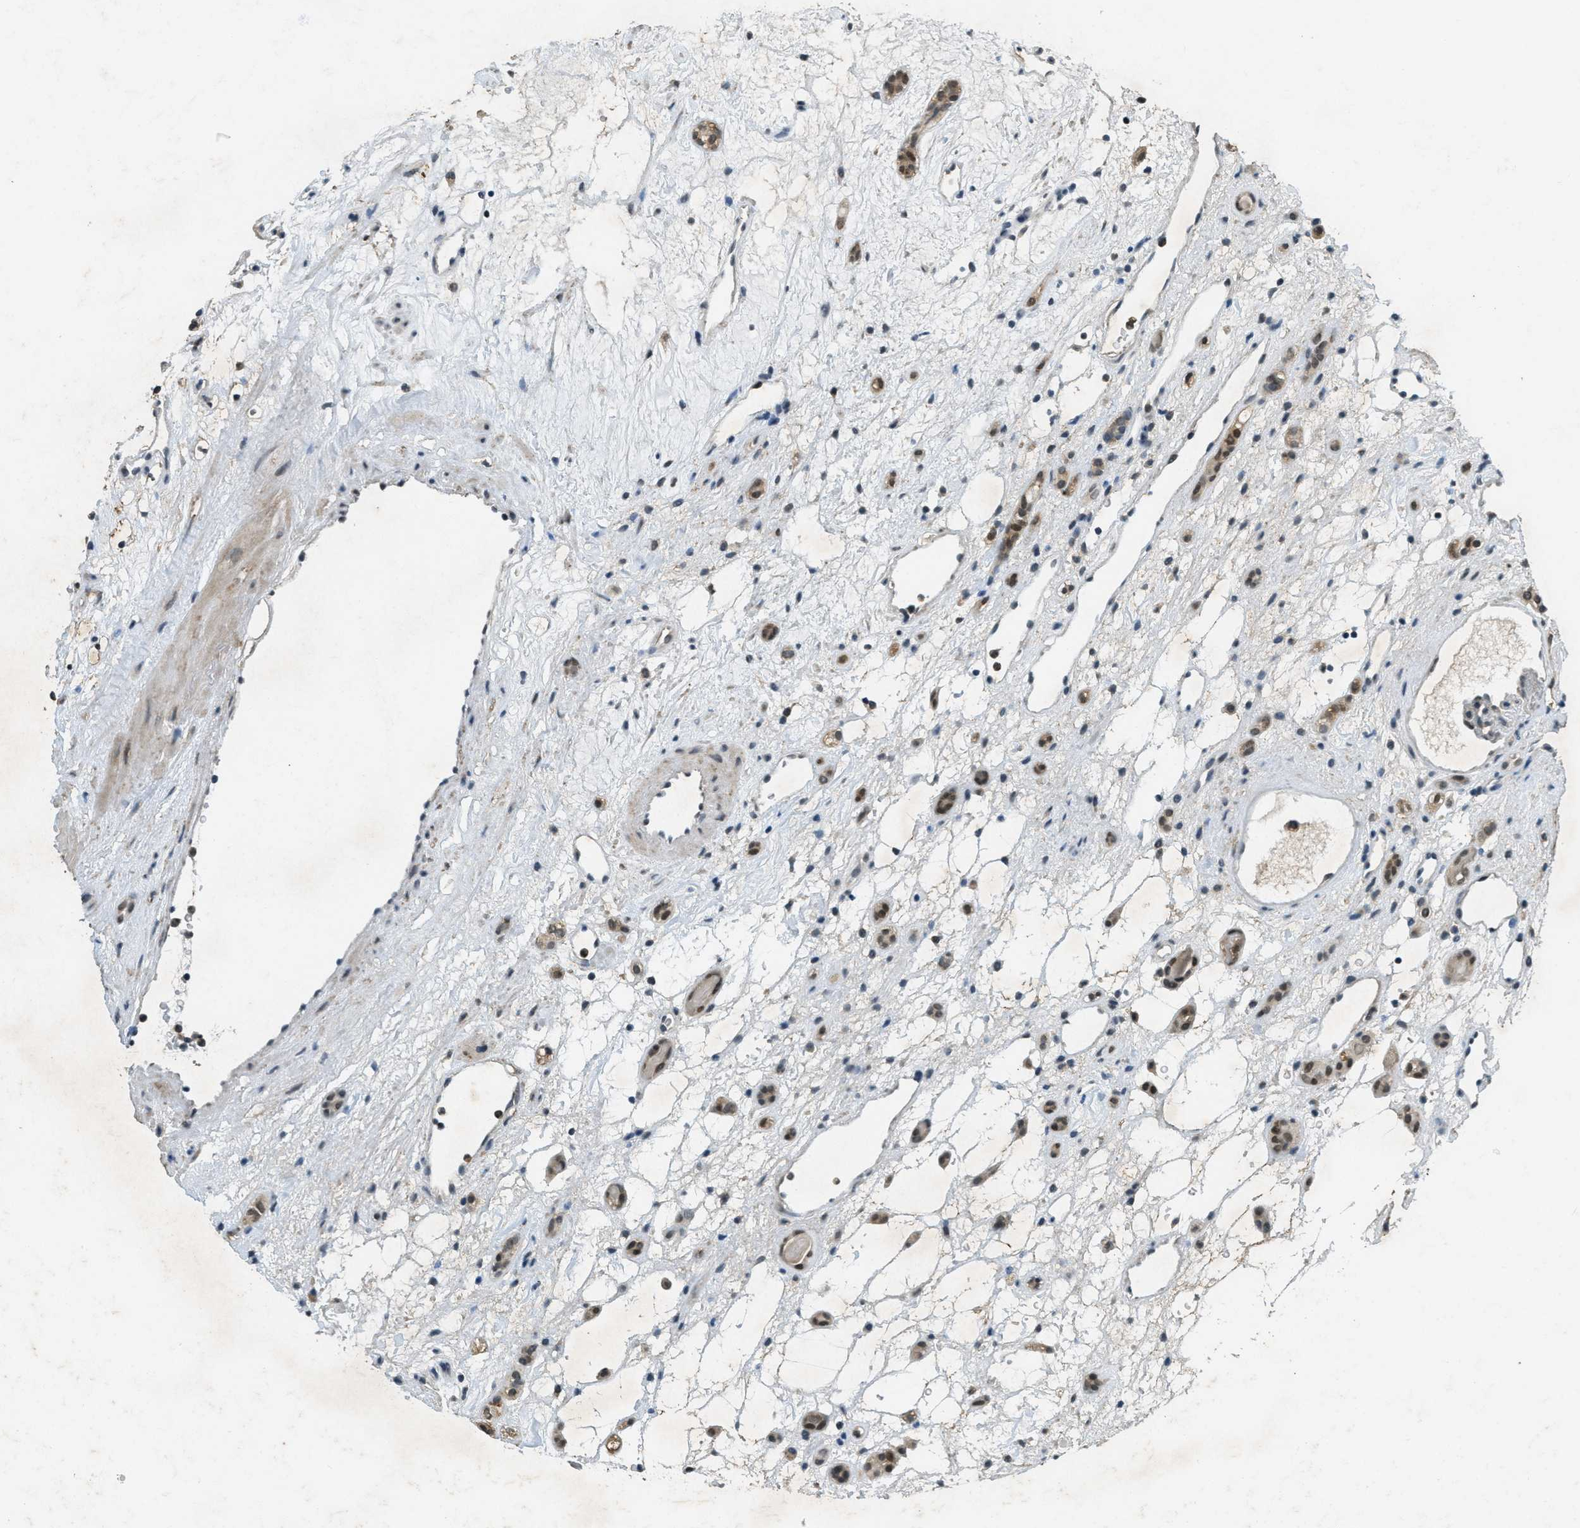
{"staining": {"intensity": "moderate", "quantity": "25%-75%", "location": "nuclear"}, "tissue": "renal cancer", "cell_type": "Tumor cells", "image_type": "cancer", "snomed": [{"axis": "morphology", "description": "Adenocarcinoma, NOS"}, {"axis": "topography", "description": "Kidney"}], "caption": "Immunohistochemical staining of renal adenocarcinoma reveals moderate nuclear protein staining in approximately 25%-75% of tumor cells.", "gene": "TCF20", "patient": {"sex": "female", "age": 60}}